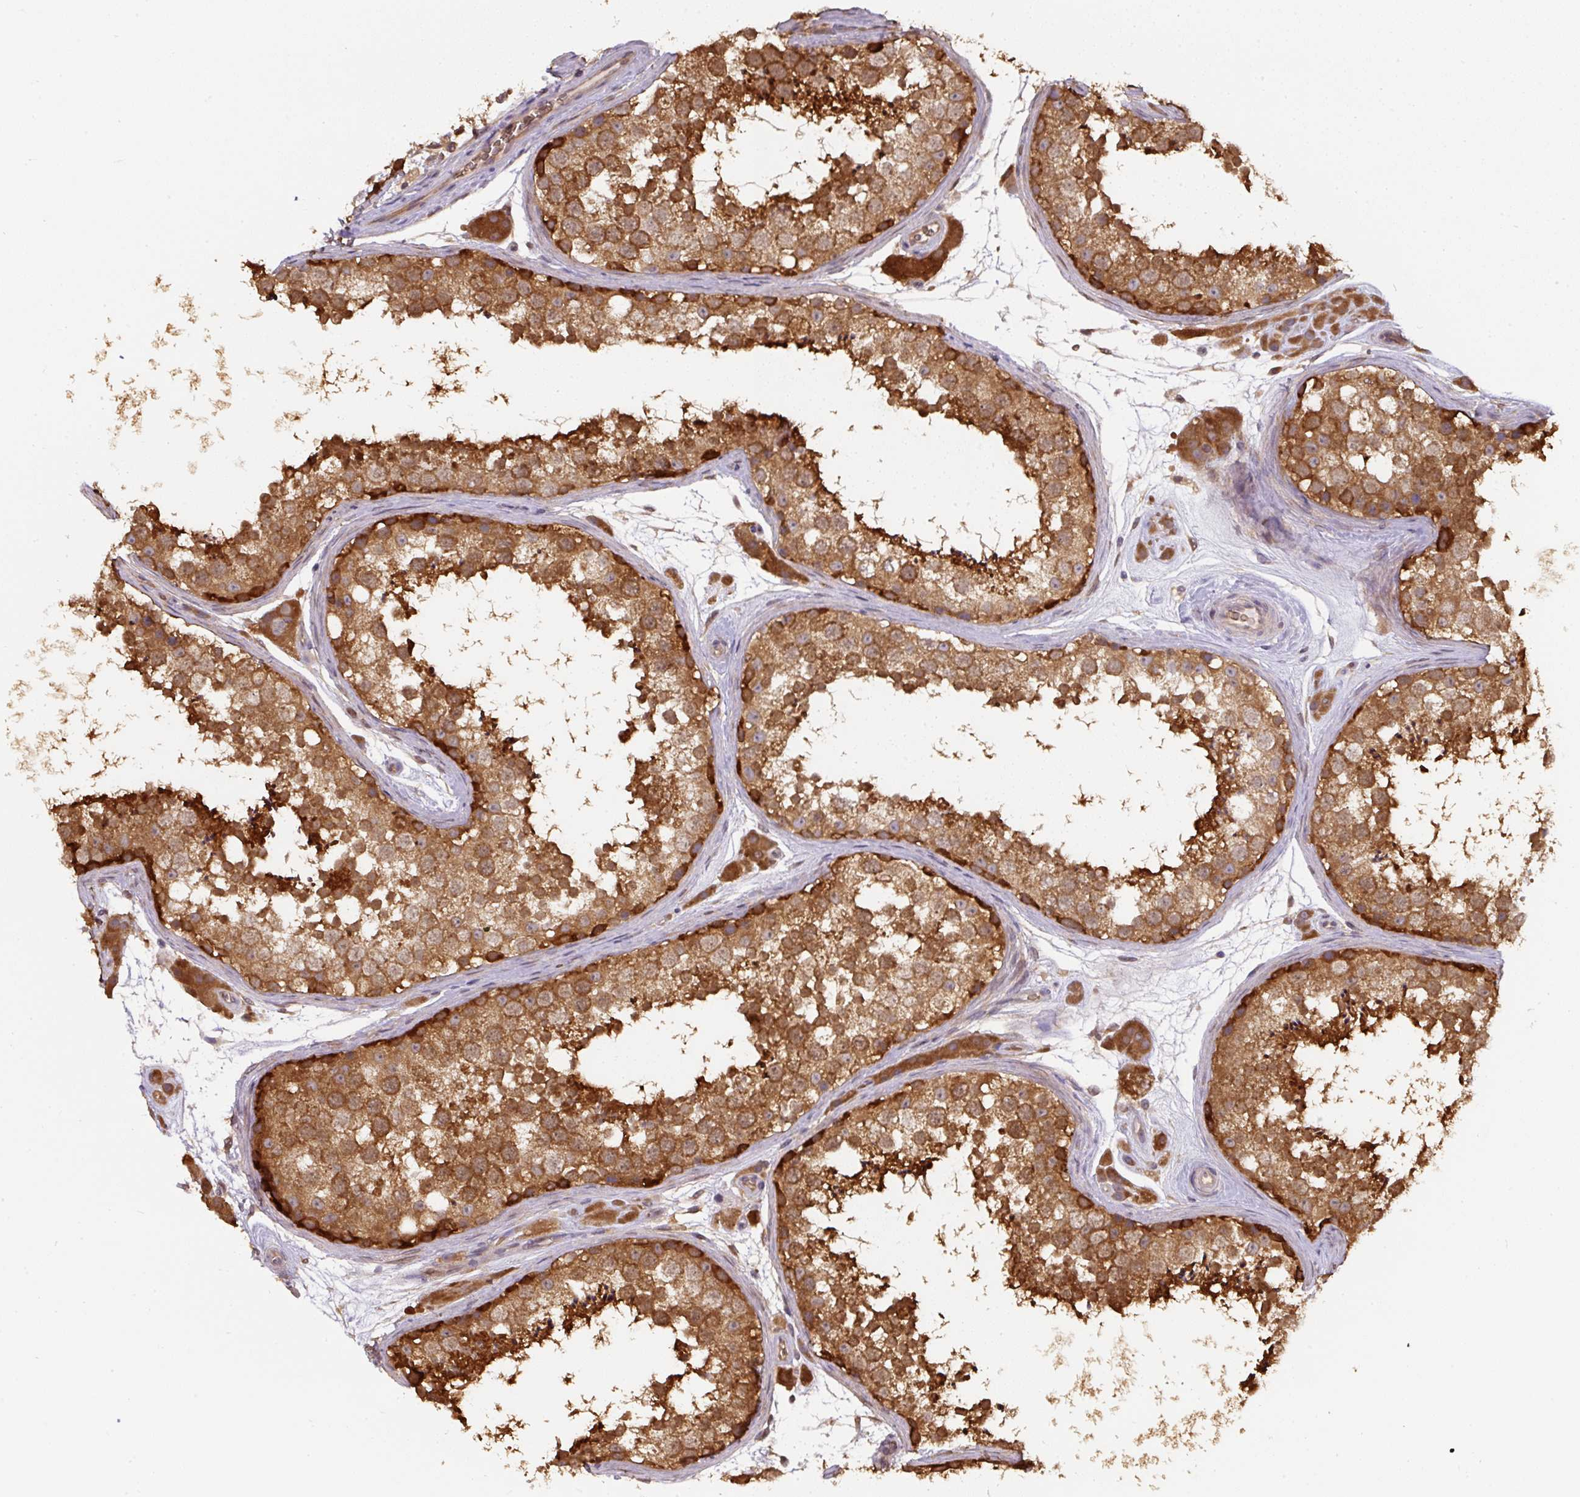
{"staining": {"intensity": "strong", "quantity": ">75%", "location": "cytoplasmic/membranous"}, "tissue": "testis", "cell_type": "Cells in seminiferous ducts", "image_type": "normal", "snomed": [{"axis": "morphology", "description": "Normal tissue, NOS"}, {"axis": "topography", "description": "Testis"}], "caption": "Testis stained for a protein (brown) reveals strong cytoplasmic/membranous positive positivity in about >75% of cells in seminiferous ducts.", "gene": "ST13", "patient": {"sex": "male", "age": 41}}